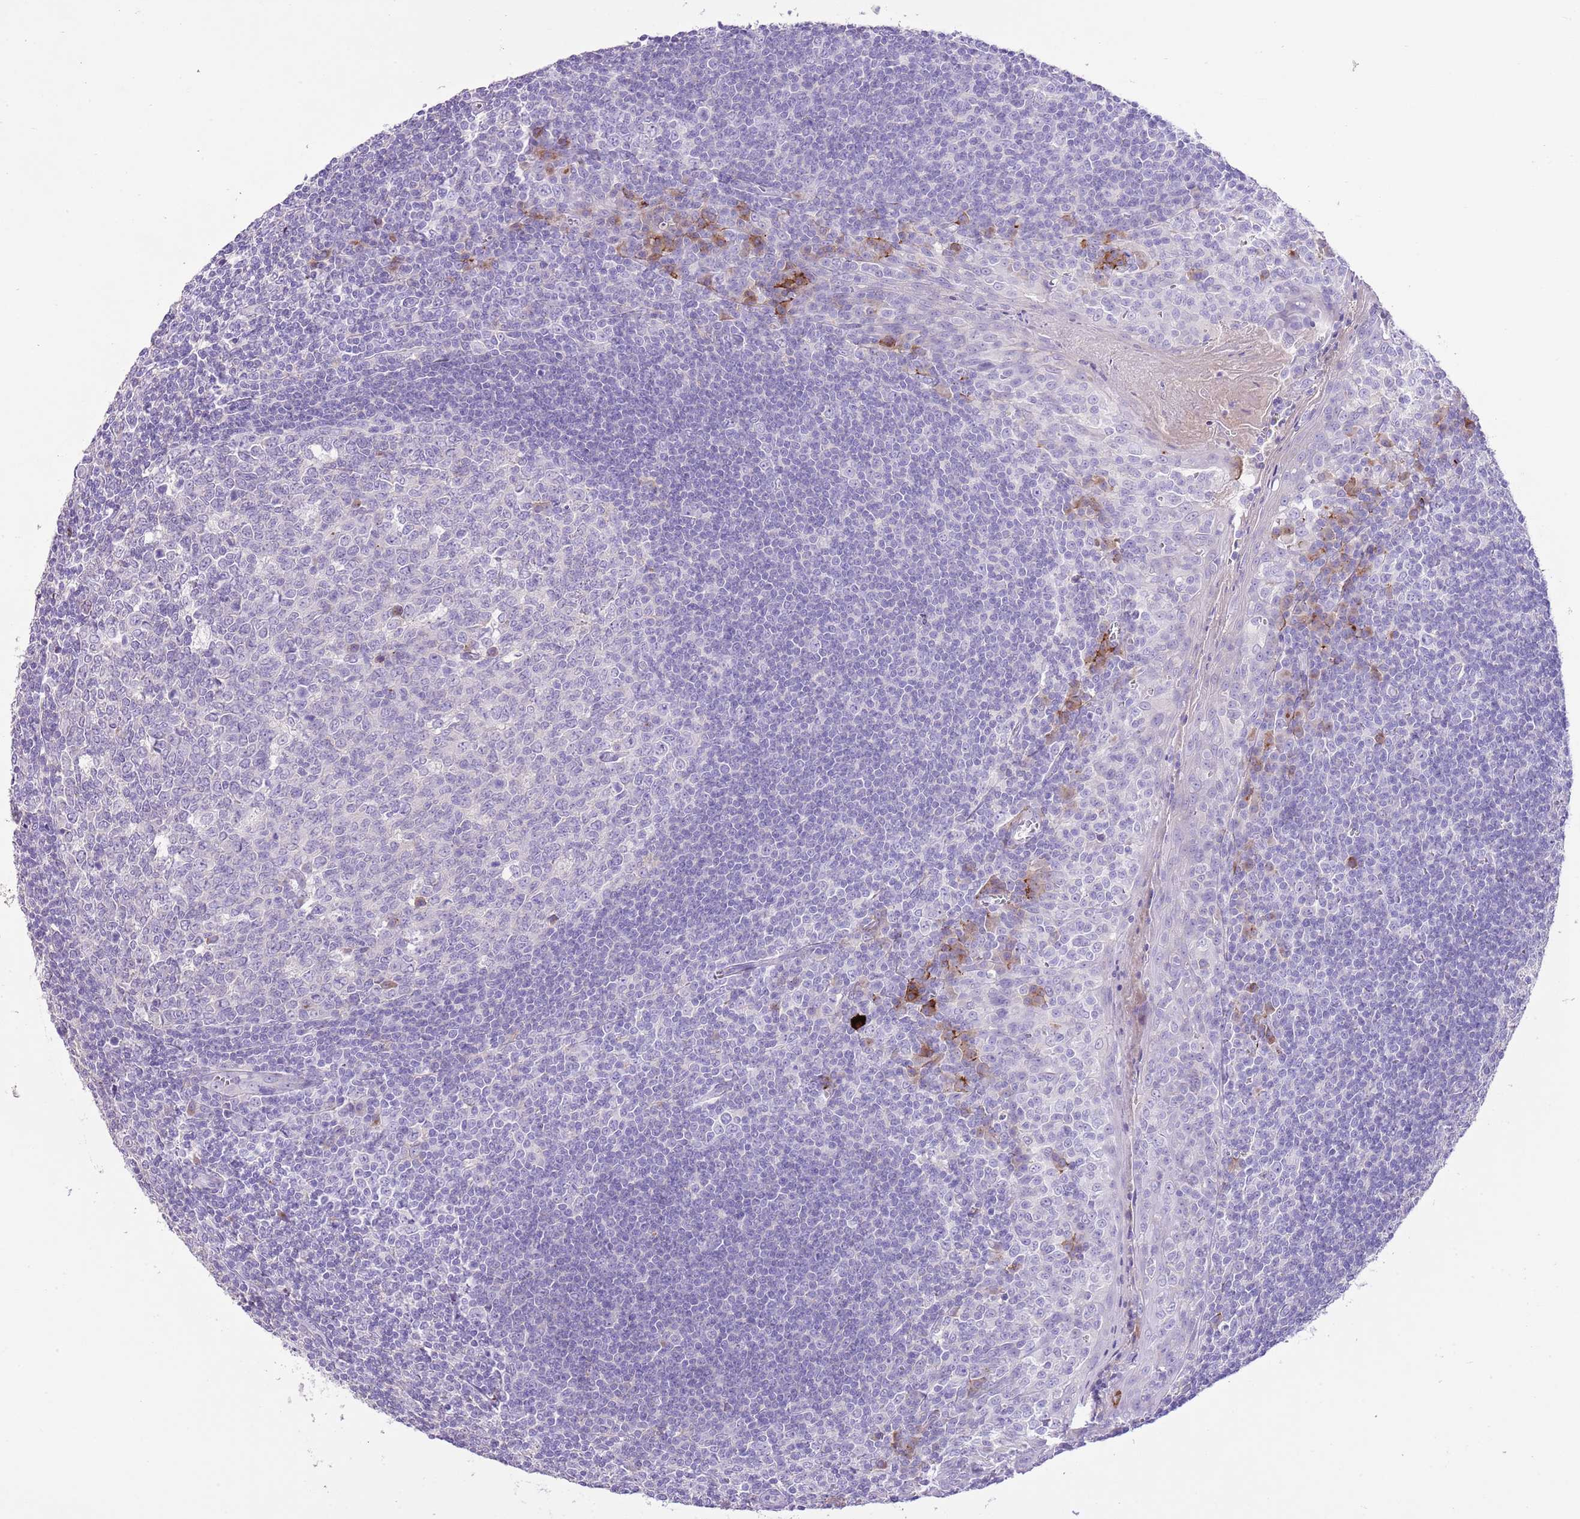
{"staining": {"intensity": "negative", "quantity": "none", "location": "none"}, "tissue": "tonsil", "cell_type": "Germinal center cells", "image_type": "normal", "snomed": [{"axis": "morphology", "description": "Normal tissue, NOS"}, {"axis": "topography", "description": "Tonsil"}], "caption": "High power microscopy image of an IHC photomicrograph of benign tonsil, revealing no significant positivity in germinal center cells.", "gene": "CLEC2A", "patient": {"sex": "male", "age": 27}}